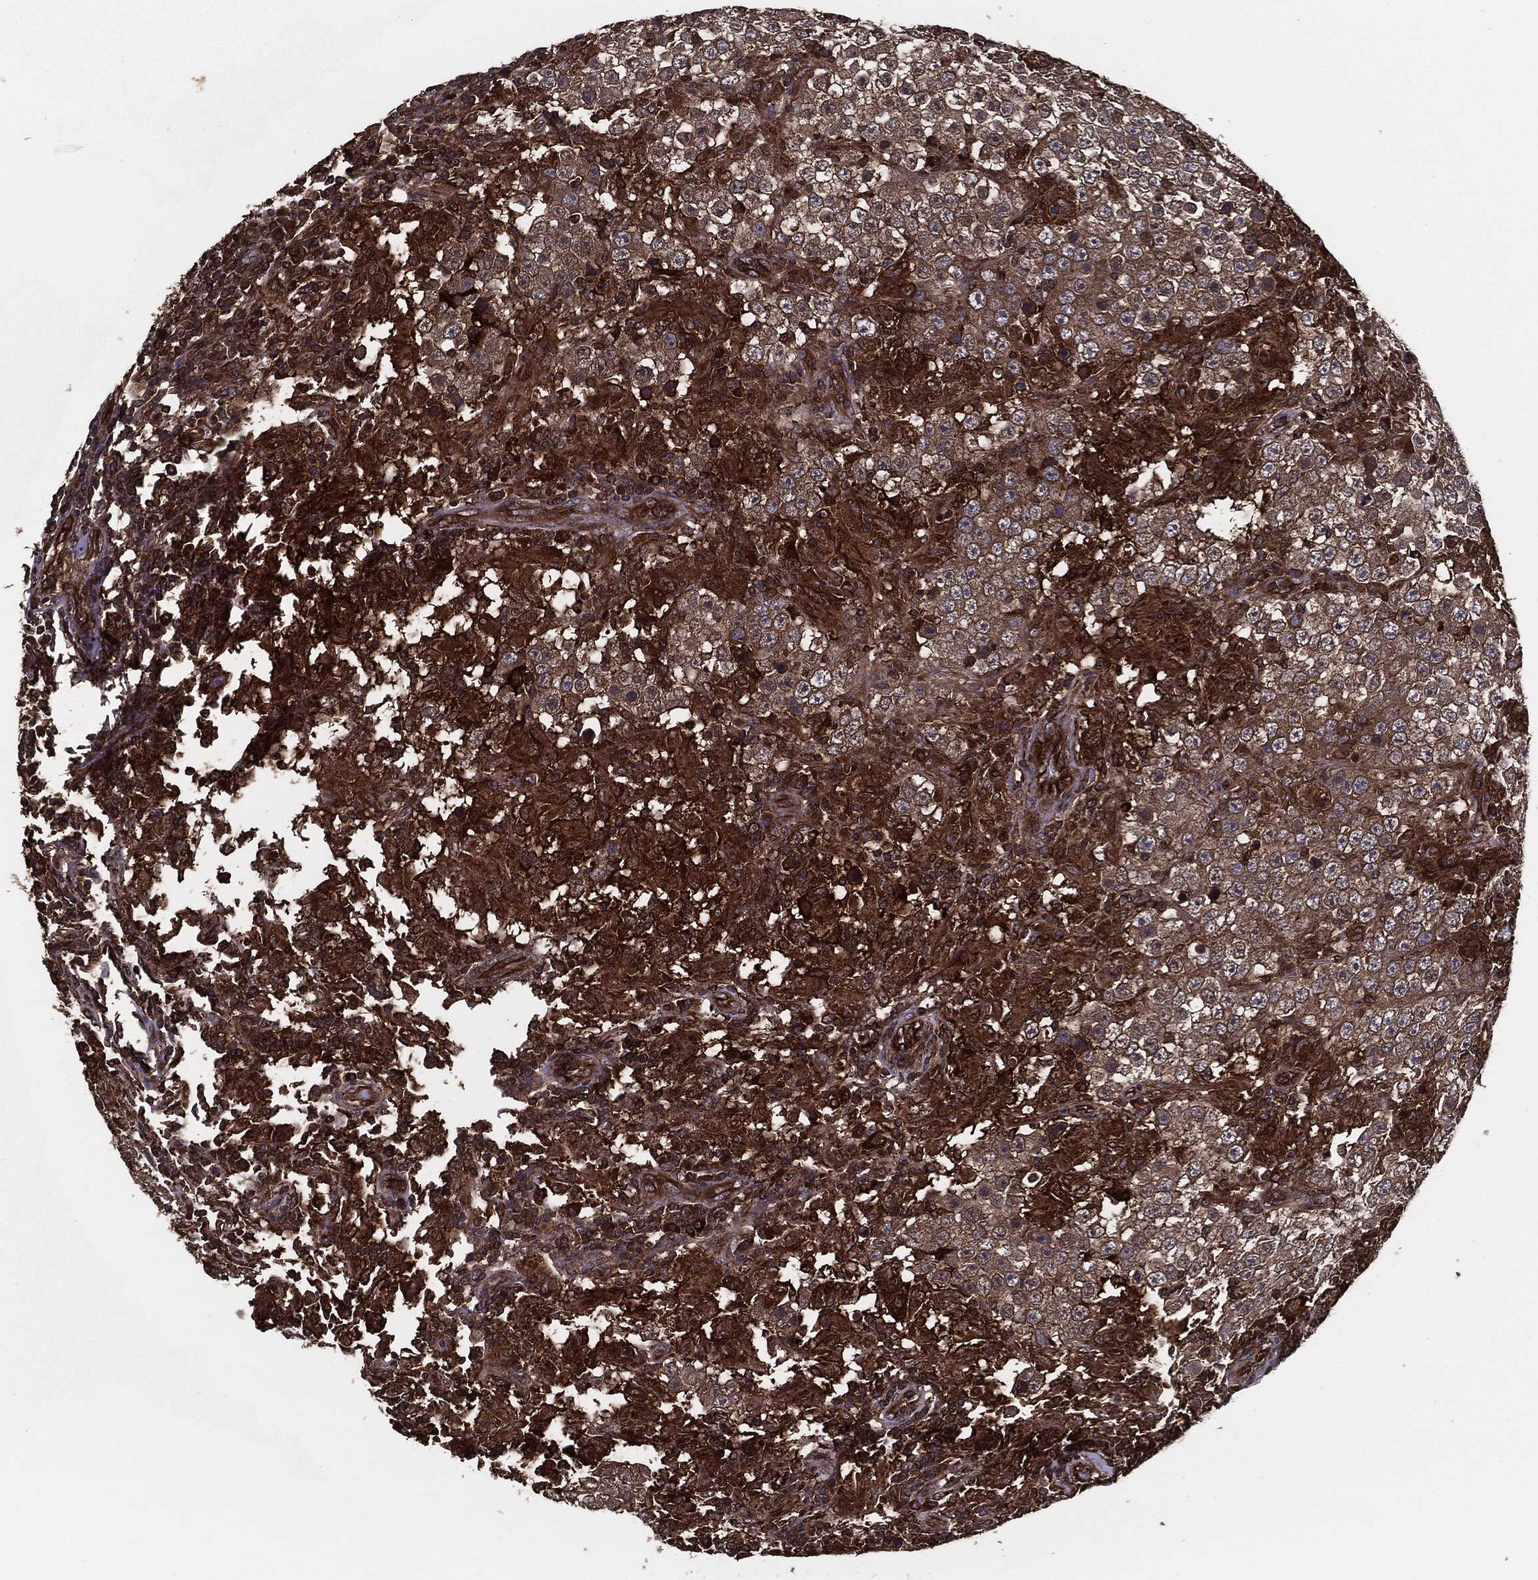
{"staining": {"intensity": "moderate", "quantity": ">75%", "location": "cytoplasmic/membranous"}, "tissue": "testis cancer", "cell_type": "Tumor cells", "image_type": "cancer", "snomed": [{"axis": "morphology", "description": "Seminoma, NOS"}, {"axis": "morphology", "description": "Carcinoma, Embryonal, NOS"}, {"axis": "topography", "description": "Testis"}], "caption": "Tumor cells show moderate cytoplasmic/membranous staining in approximately >75% of cells in testis embryonal carcinoma. (DAB IHC with brightfield microscopy, high magnification).", "gene": "RAP1GDS1", "patient": {"sex": "male", "age": 41}}